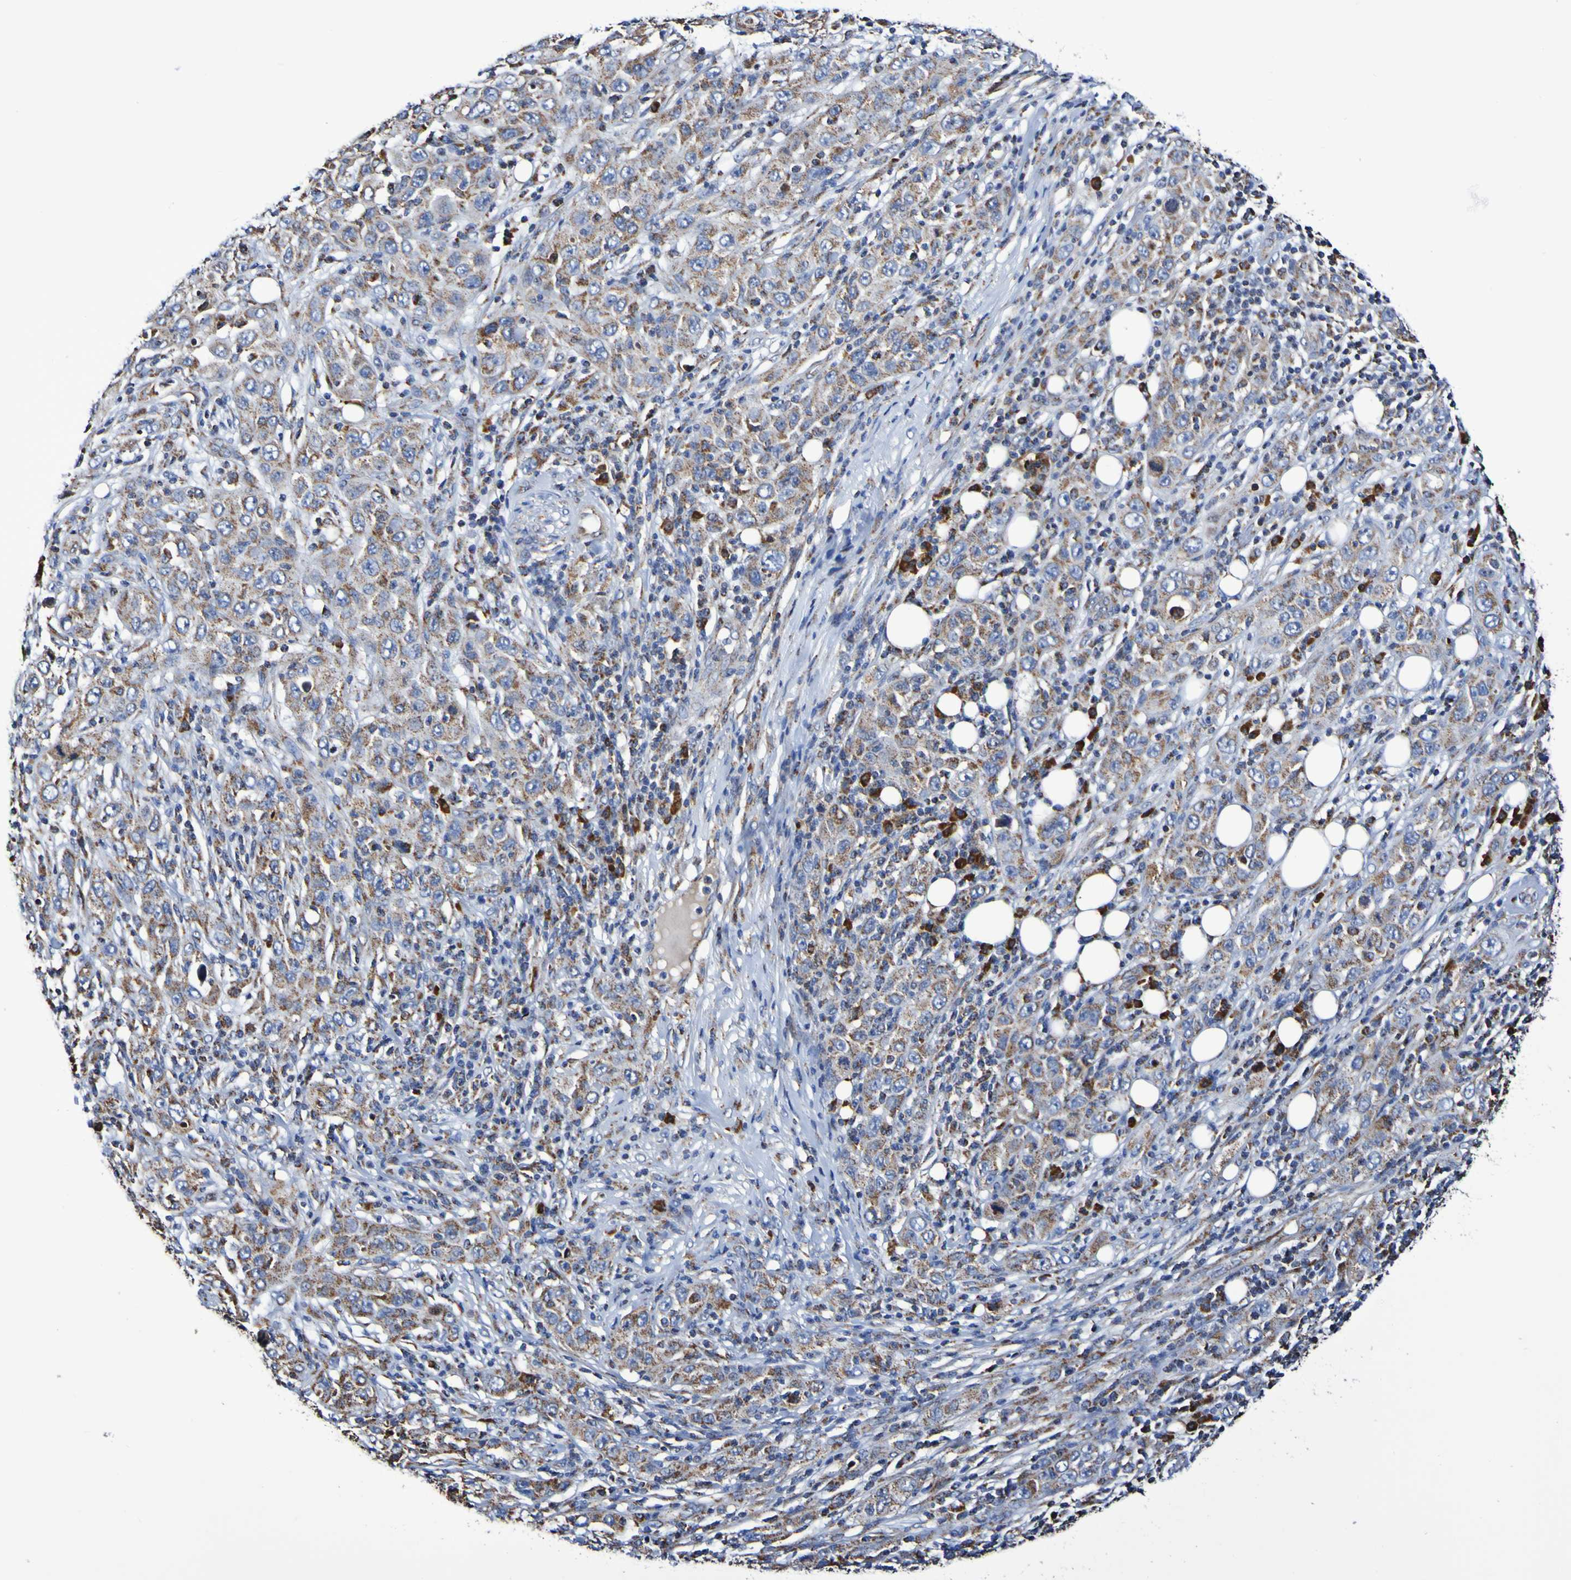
{"staining": {"intensity": "weak", "quantity": ">75%", "location": "cytoplasmic/membranous"}, "tissue": "skin cancer", "cell_type": "Tumor cells", "image_type": "cancer", "snomed": [{"axis": "morphology", "description": "Squamous cell carcinoma, NOS"}, {"axis": "topography", "description": "Skin"}], "caption": "An IHC photomicrograph of tumor tissue is shown. Protein staining in brown shows weak cytoplasmic/membranous positivity in skin cancer (squamous cell carcinoma) within tumor cells. The staining was performed using DAB to visualize the protein expression in brown, while the nuclei were stained in blue with hematoxylin (Magnification: 20x).", "gene": "IL18R1", "patient": {"sex": "female", "age": 88}}